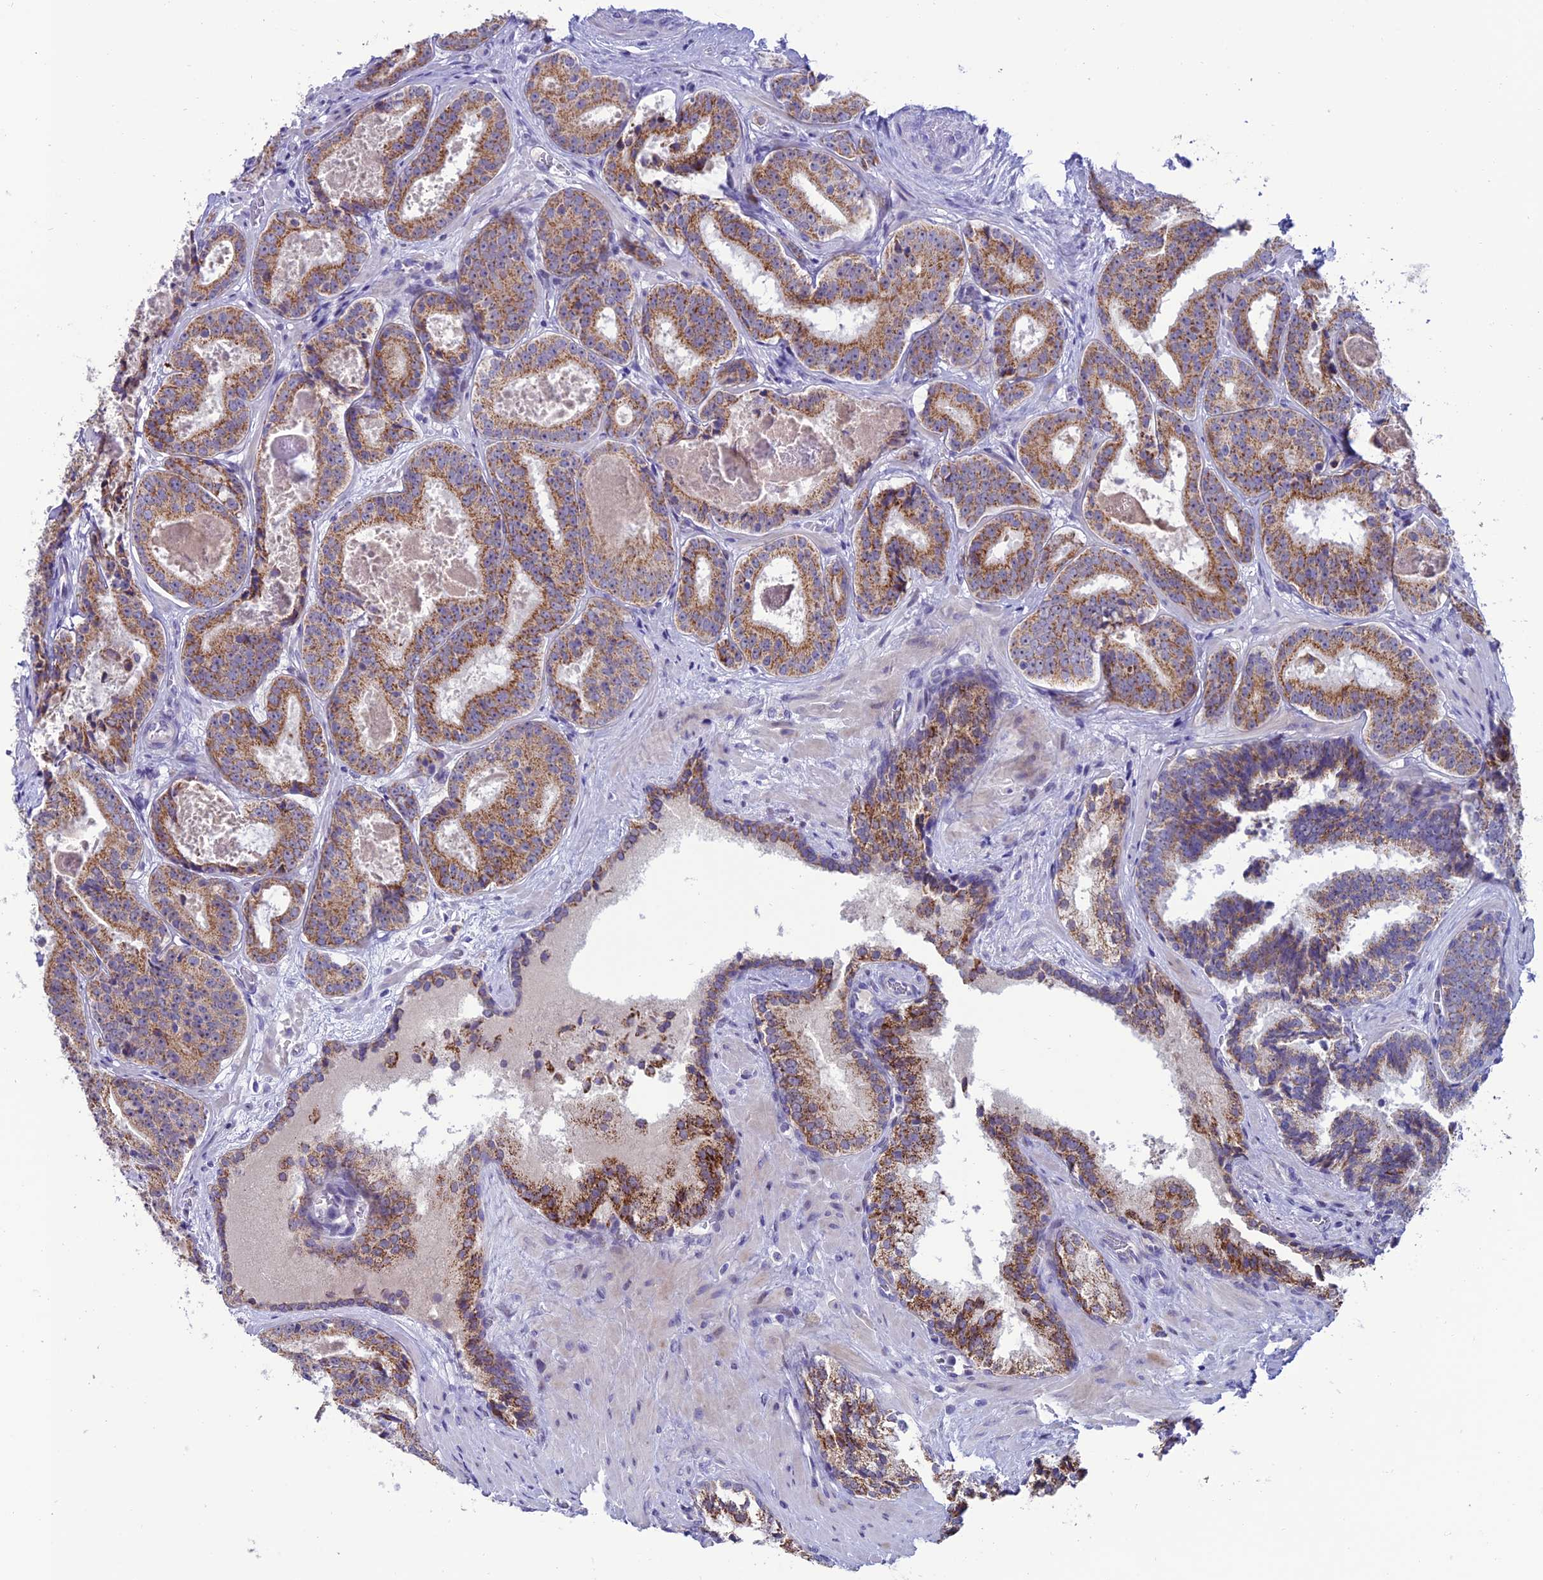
{"staining": {"intensity": "moderate", "quantity": ">75%", "location": "cytoplasmic/membranous"}, "tissue": "prostate cancer", "cell_type": "Tumor cells", "image_type": "cancer", "snomed": [{"axis": "morphology", "description": "Adenocarcinoma, High grade"}, {"axis": "topography", "description": "Prostate"}], "caption": "Moderate cytoplasmic/membranous positivity for a protein is present in about >75% of tumor cells of prostate cancer using immunohistochemistry.", "gene": "SLC10A1", "patient": {"sex": "male", "age": 57}}